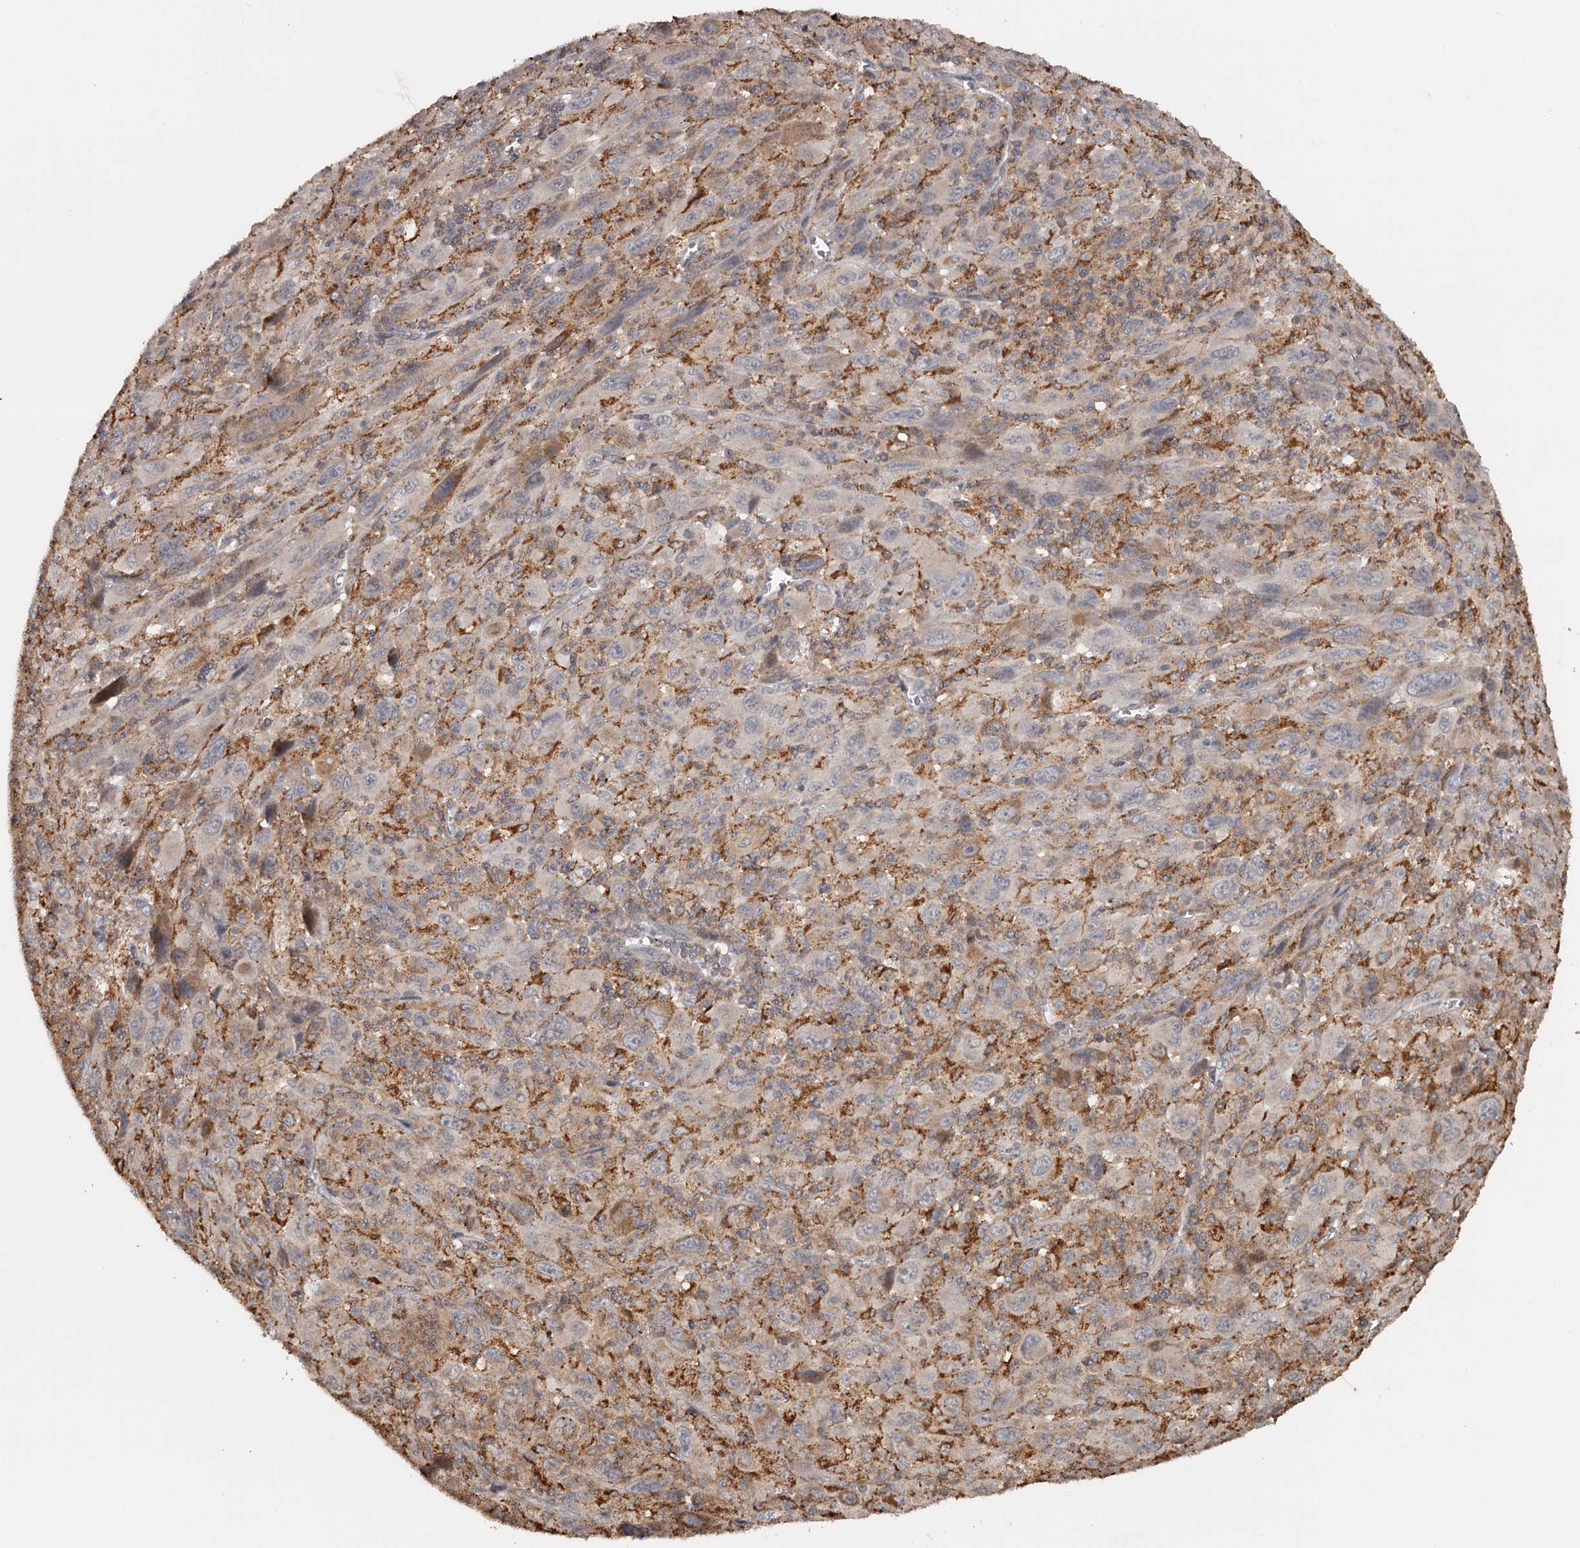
{"staining": {"intensity": "negative", "quantity": "none", "location": "none"}, "tissue": "melanoma", "cell_type": "Tumor cells", "image_type": "cancer", "snomed": [{"axis": "morphology", "description": "Malignant melanoma, Metastatic site"}, {"axis": "topography", "description": "Skin"}], "caption": "Malignant melanoma (metastatic site) stained for a protein using IHC reveals no staining tumor cells.", "gene": "FAXC", "patient": {"sex": "female", "age": 56}}